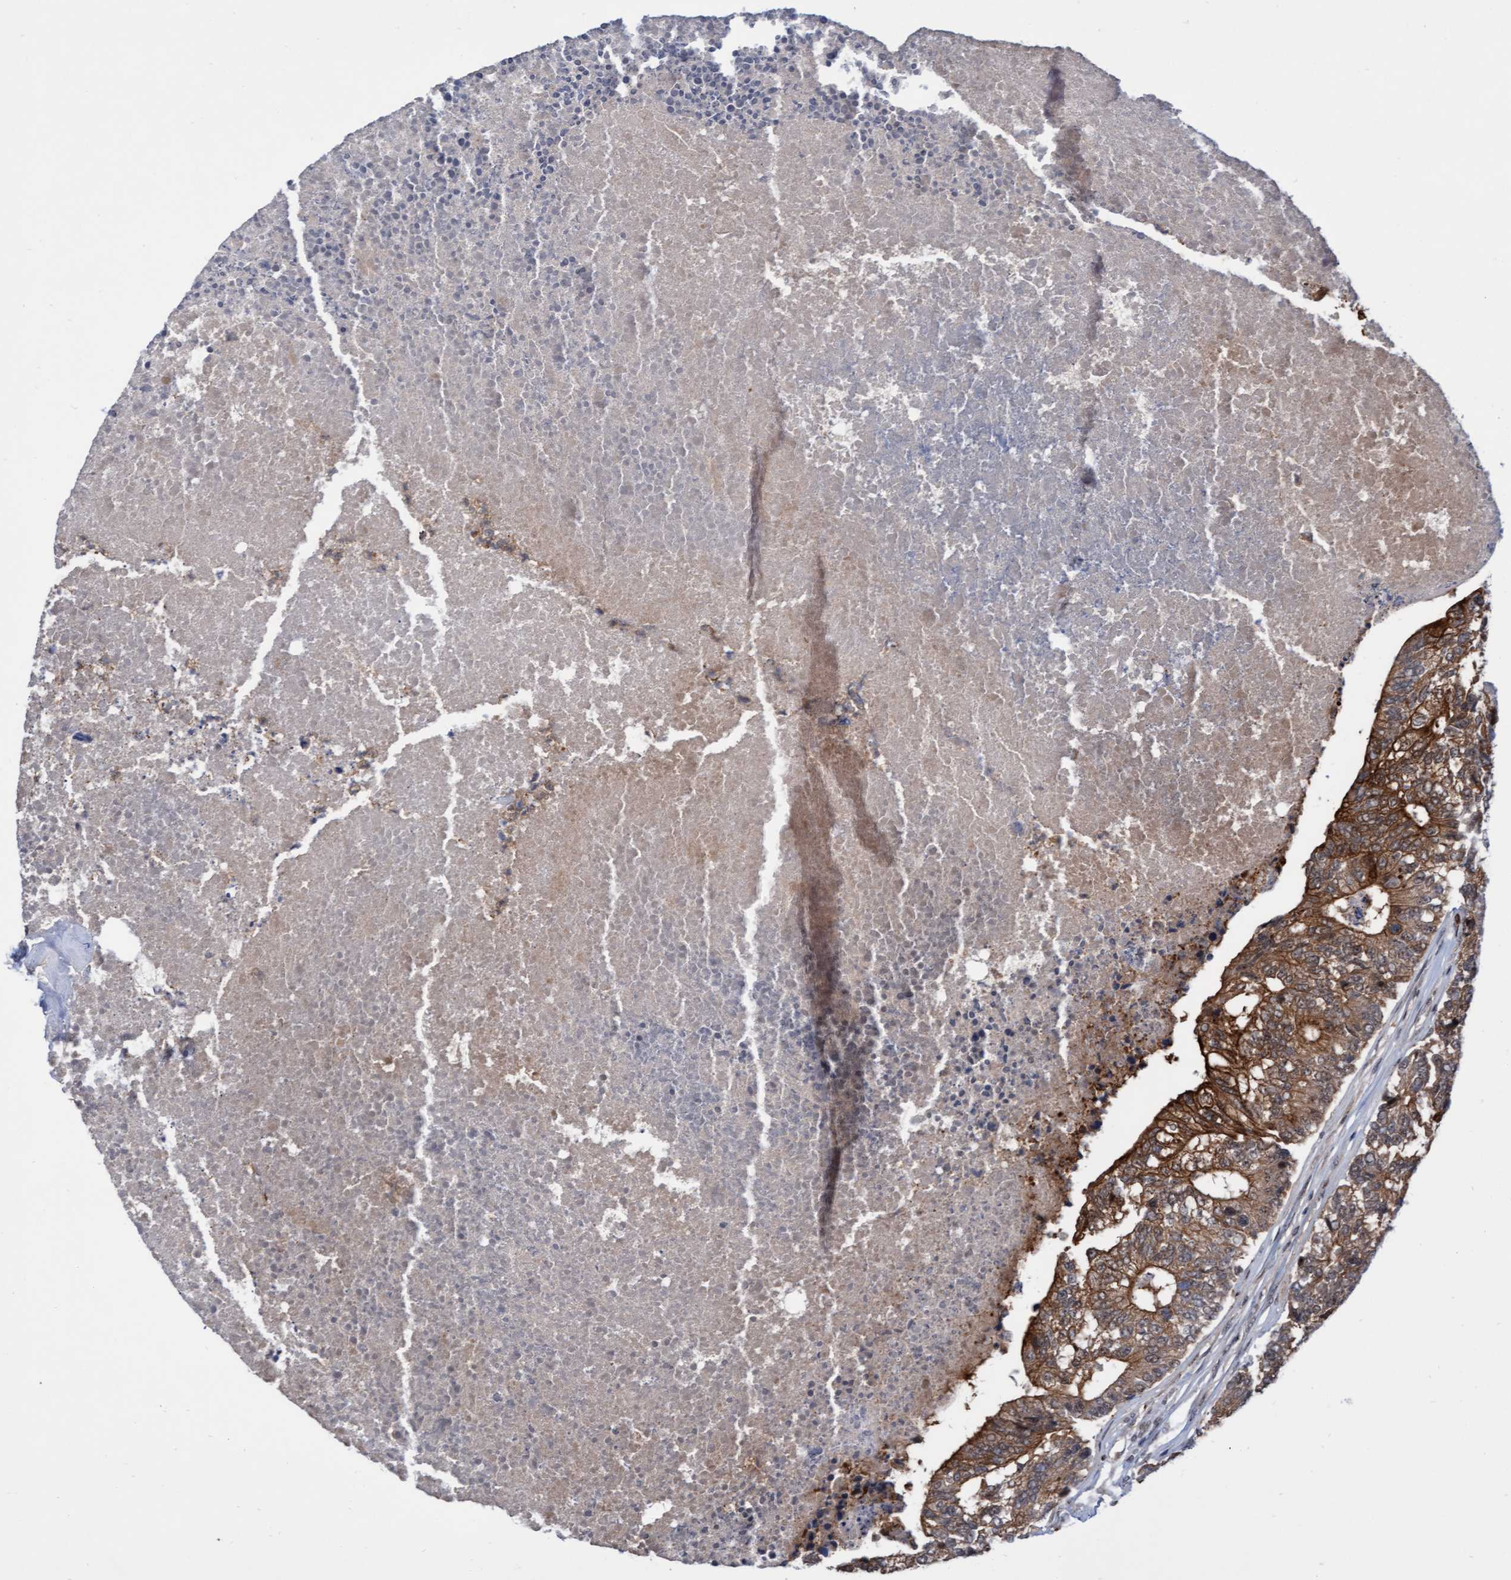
{"staining": {"intensity": "moderate", "quantity": ">75%", "location": "cytoplasmic/membranous"}, "tissue": "colorectal cancer", "cell_type": "Tumor cells", "image_type": "cancer", "snomed": [{"axis": "morphology", "description": "Adenocarcinoma, NOS"}, {"axis": "topography", "description": "Colon"}], "caption": "This micrograph shows immunohistochemistry staining of colorectal adenocarcinoma, with medium moderate cytoplasmic/membranous expression in approximately >75% of tumor cells.", "gene": "RAP1GAP2", "patient": {"sex": "female", "age": 67}}